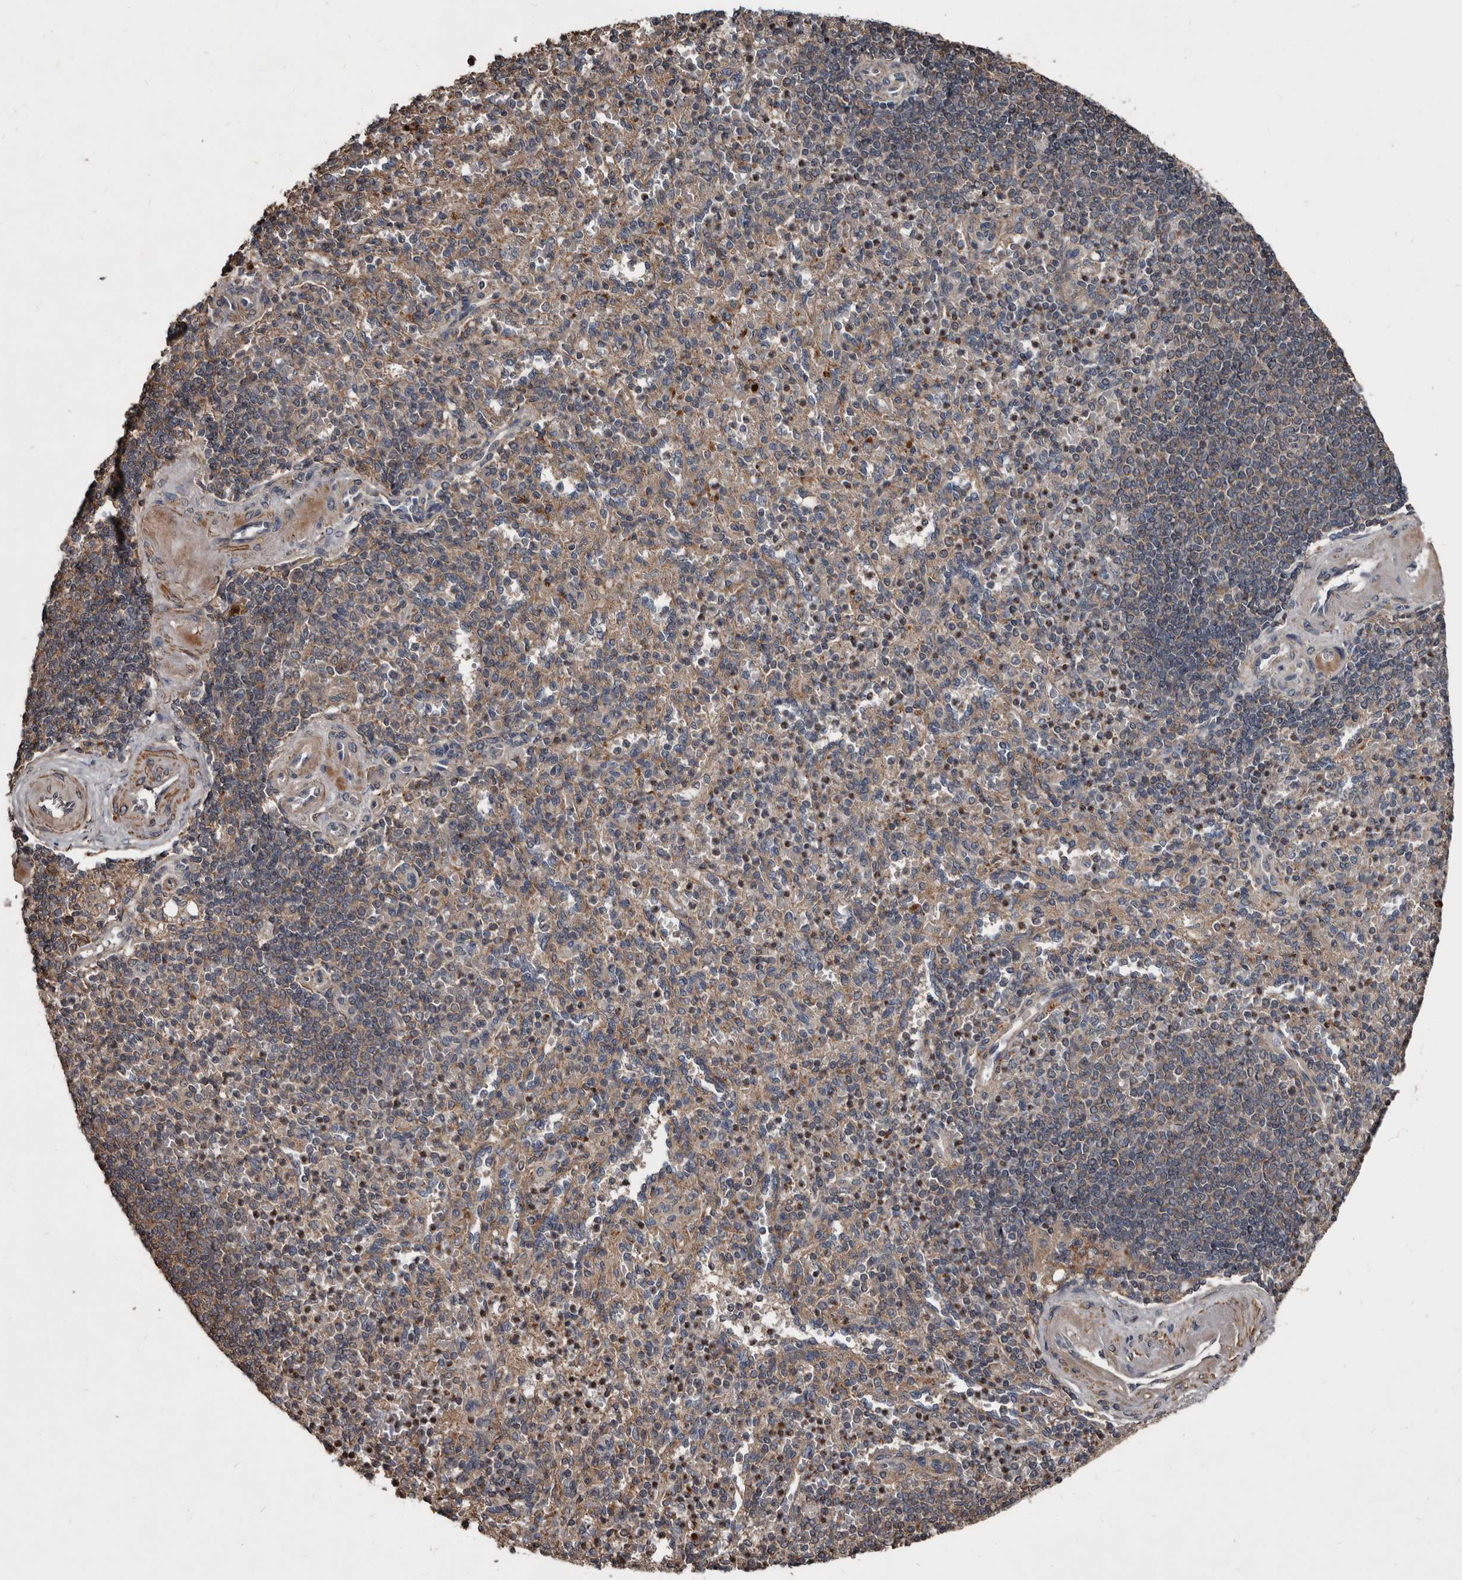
{"staining": {"intensity": "negative", "quantity": "none", "location": "none"}, "tissue": "spleen", "cell_type": "Cells in red pulp", "image_type": "normal", "snomed": [{"axis": "morphology", "description": "Normal tissue, NOS"}, {"axis": "topography", "description": "Spleen"}], "caption": "This is a image of immunohistochemistry (IHC) staining of normal spleen, which shows no staining in cells in red pulp. (Stains: DAB (3,3'-diaminobenzidine) immunohistochemistry with hematoxylin counter stain, Microscopy: brightfield microscopy at high magnification).", "gene": "GREB1", "patient": {"sex": "female", "age": 74}}